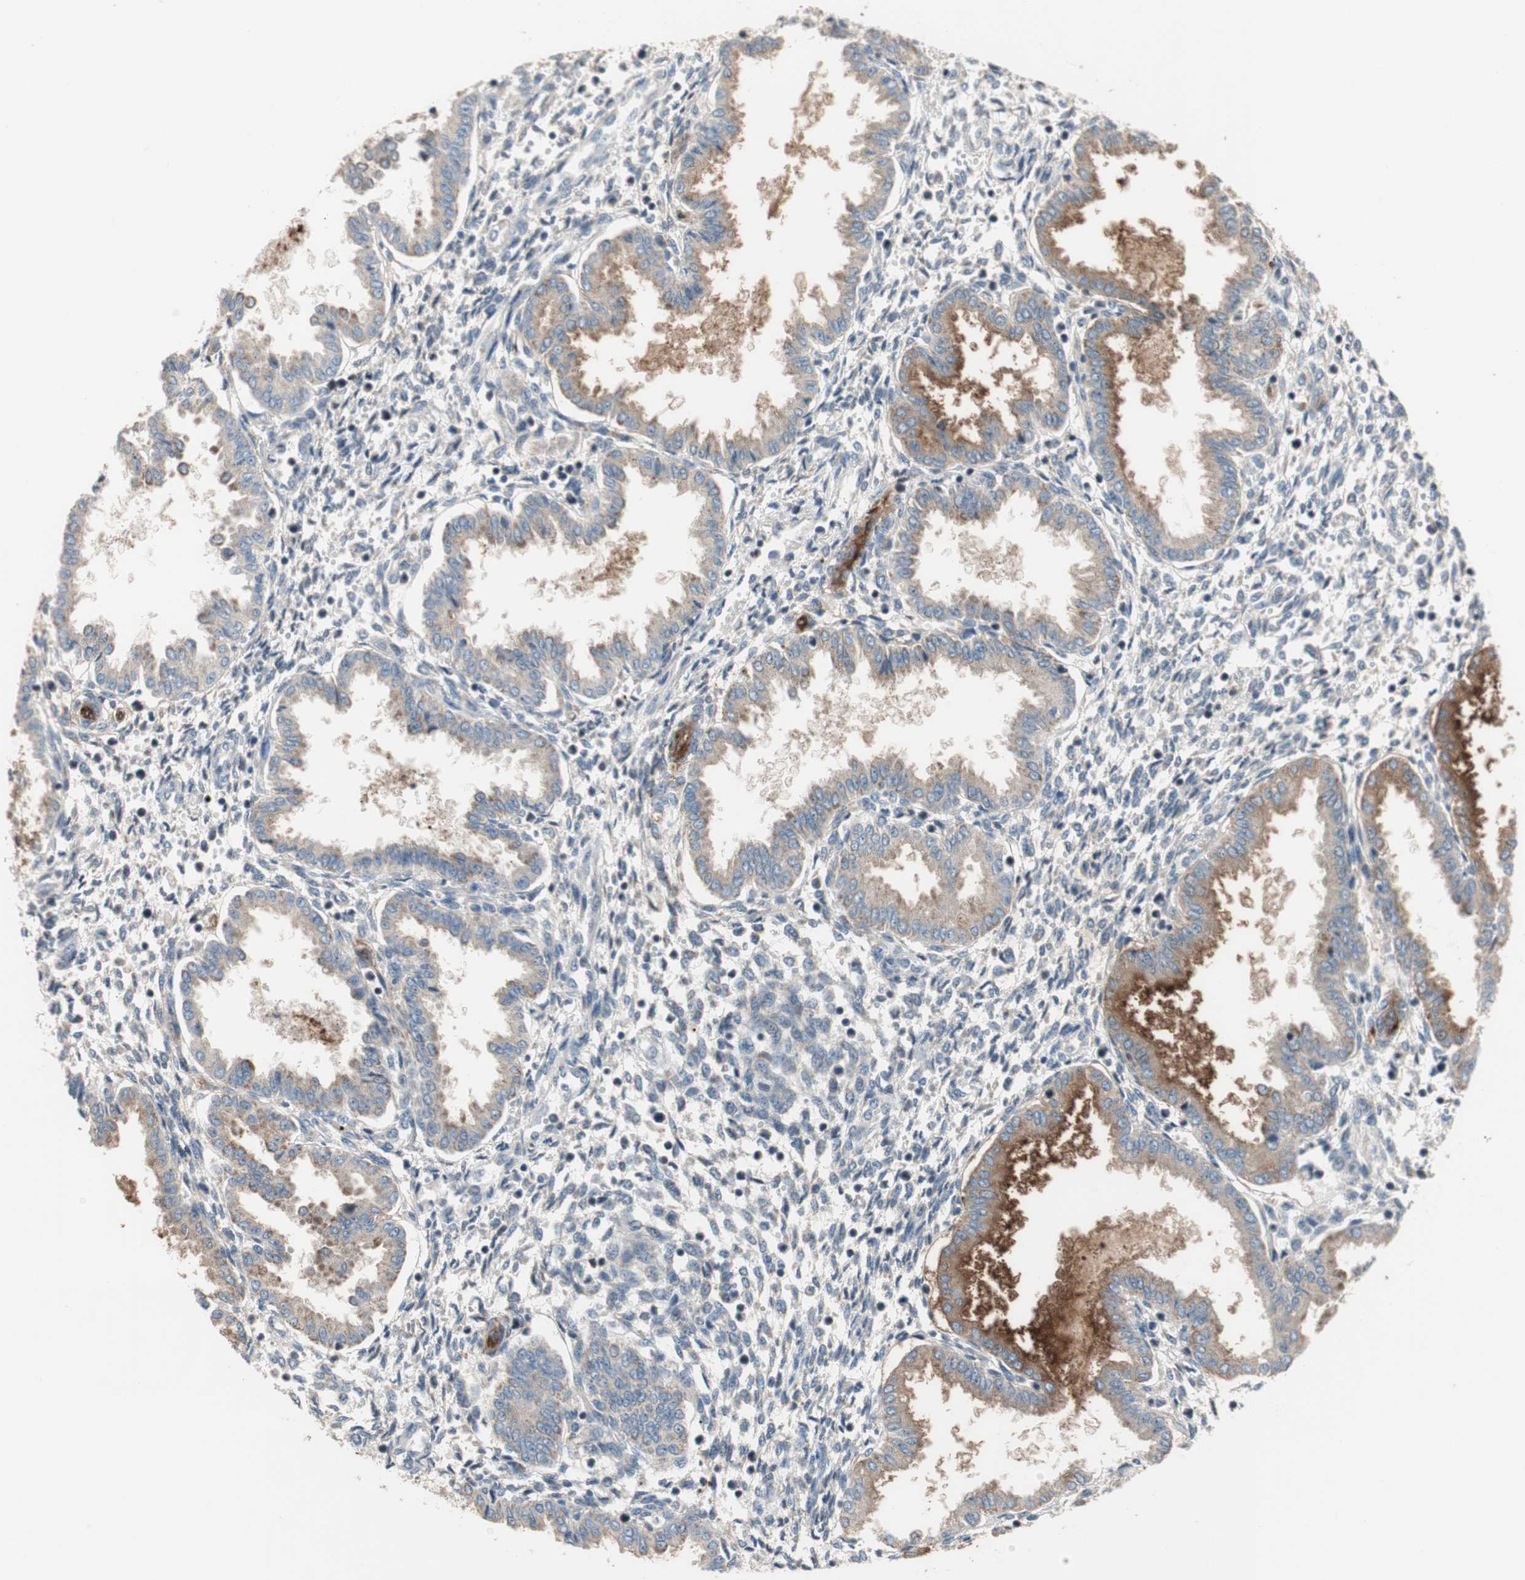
{"staining": {"intensity": "weak", "quantity": "<25%", "location": "cytoplasmic/membranous"}, "tissue": "endometrium", "cell_type": "Cells in endometrial stroma", "image_type": "normal", "snomed": [{"axis": "morphology", "description": "Normal tissue, NOS"}, {"axis": "topography", "description": "Endometrium"}], "caption": "Endometrium was stained to show a protein in brown. There is no significant staining in cells in endometrial stroma. (Immunohistochemistry (ihc), brightfield microscopy, high magnification).", "gene": "ALPL", "patient": {"sex": "female", "age": 33}}